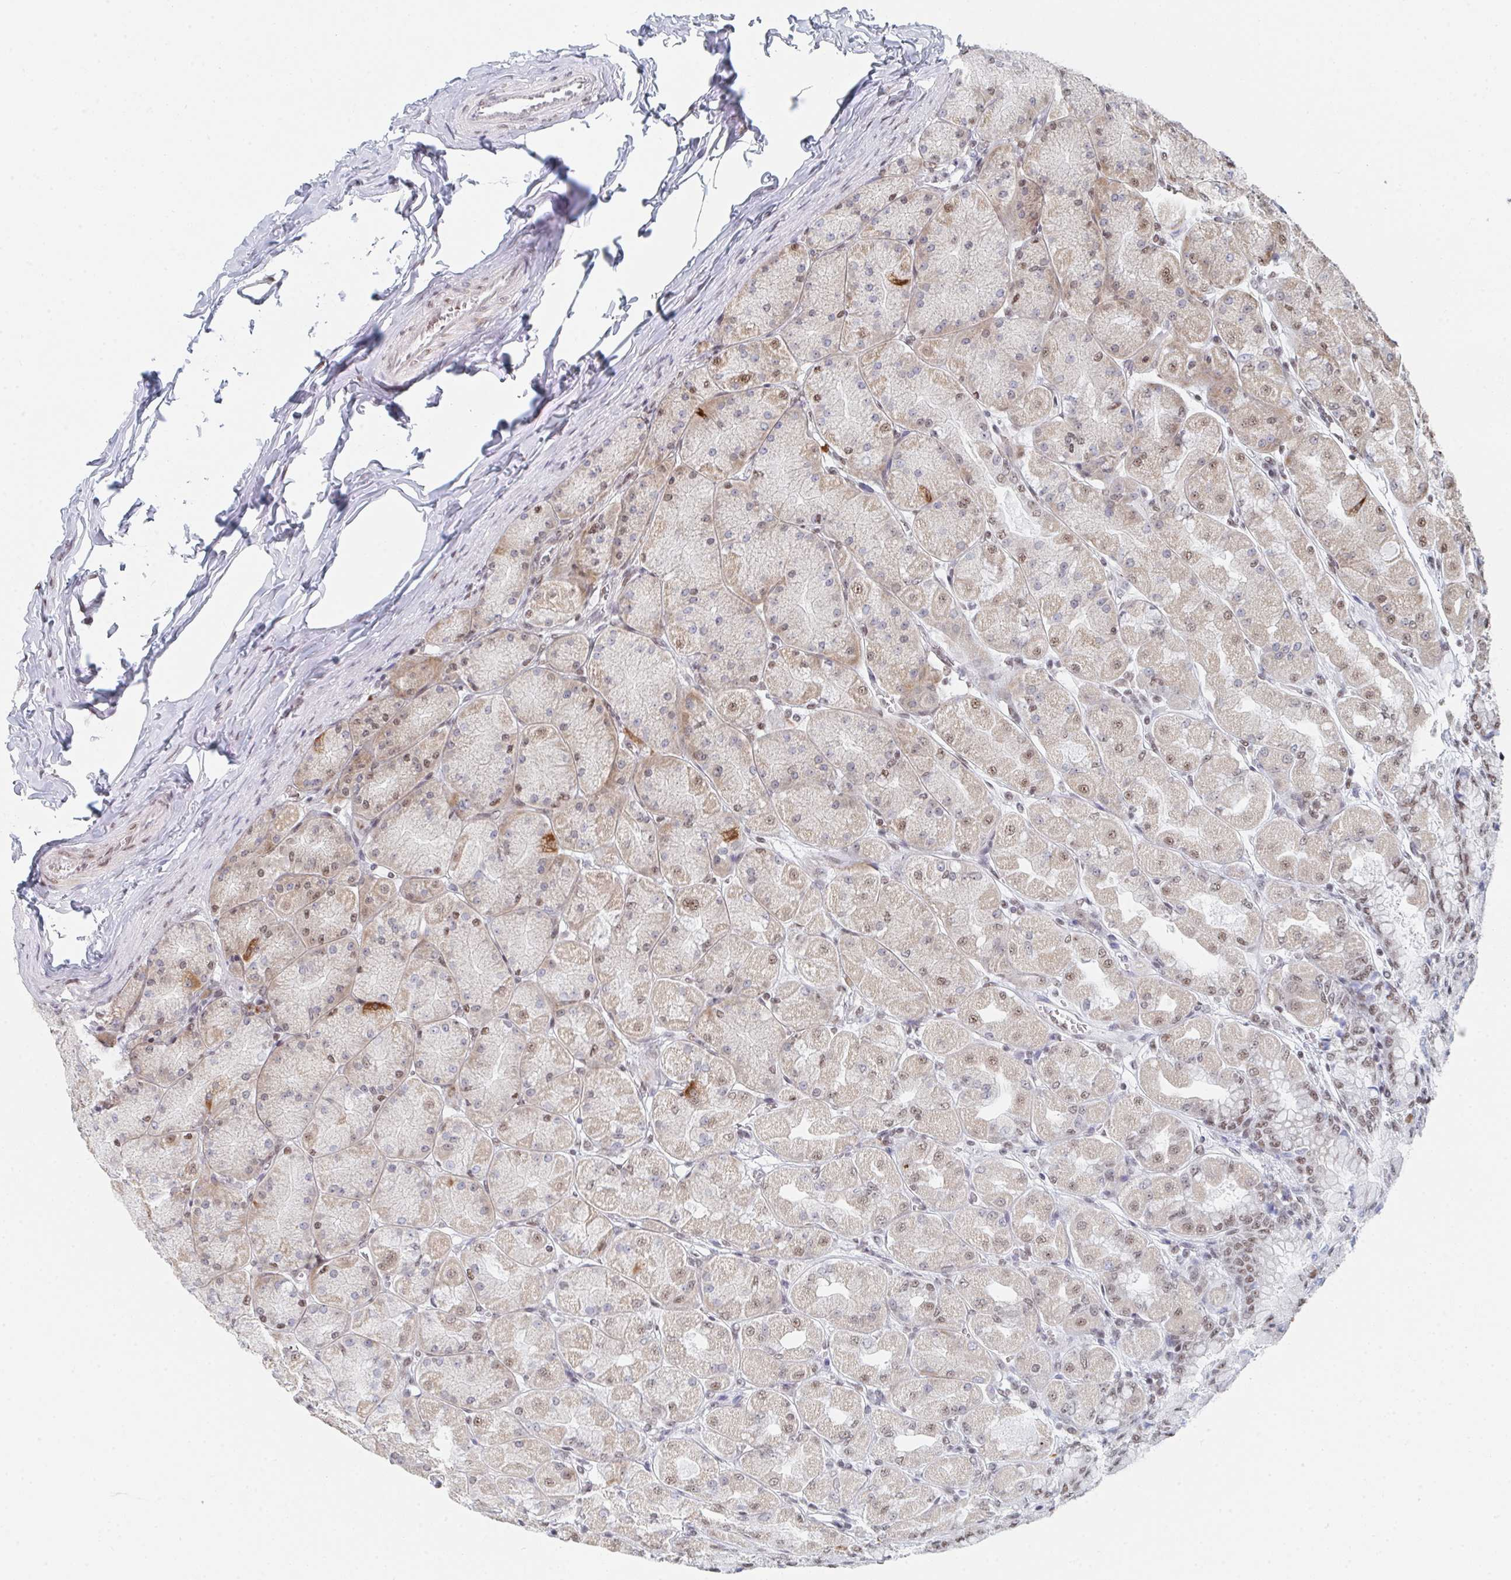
{"staining": {"intensity": "weak", "quantity": "25%-75%", "location": "nuclear"}, "tissue": "stomach", "cell_type": "Glandular cells", "image_type": "normal", "snomed": [{"axis": "morphology", "description": "Normal tissue, NOS"}, {"axis": "topography", "description": "Stomach, upper"}], "caption": "An immunohistochemistry (IHC) histopathology image of unremarkable tissue is shown. Protein staining in brown shows weak nuclear positivity in stomach within glandular cells.", "gene": "MBNL1", "patient": {"sex": "female", "age": 56}}